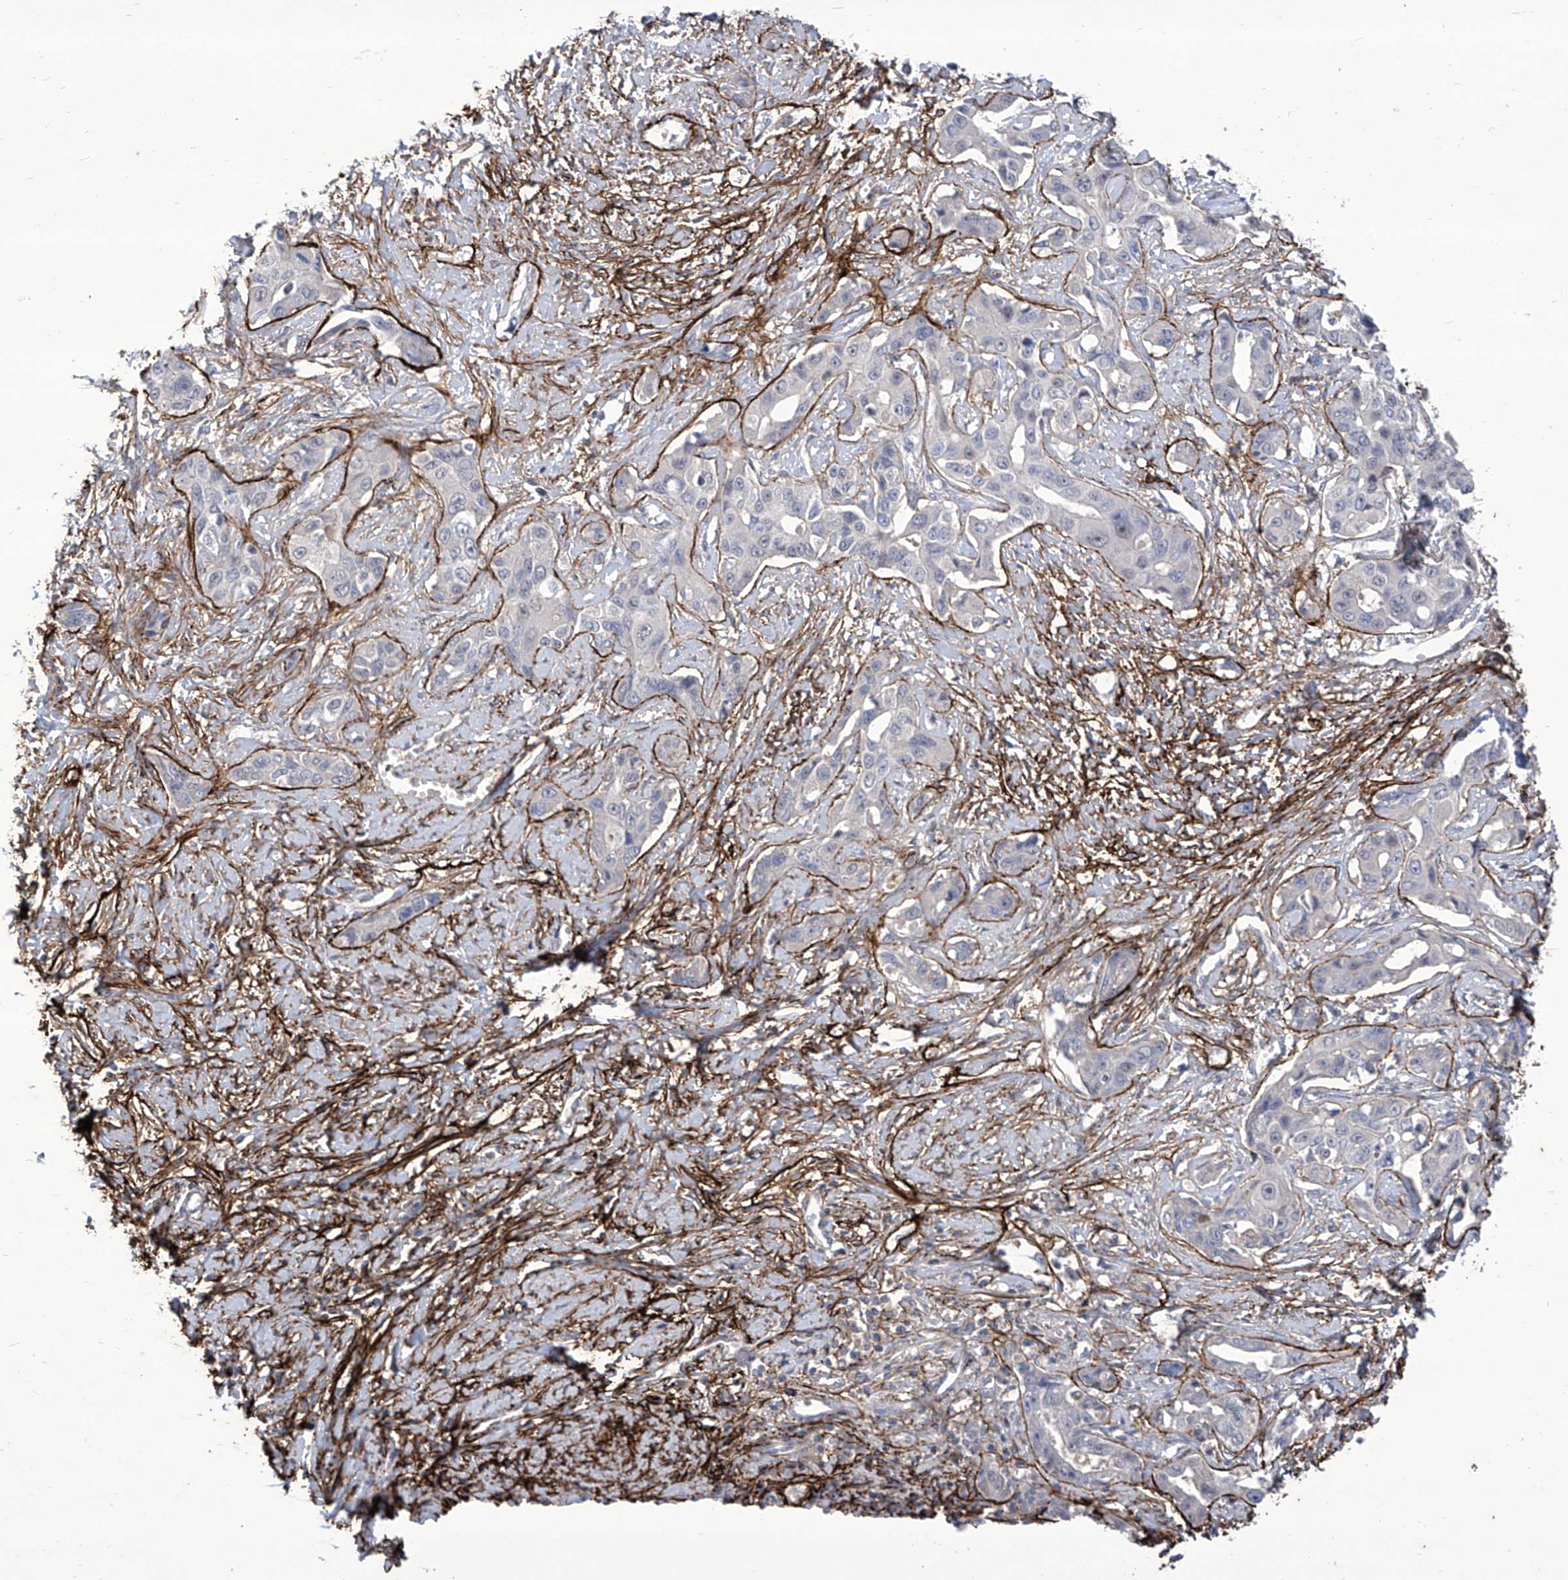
{"staining": {"intensity": "negative", "quantity": "none", "location": "none"}, "tissue": "liver cancer", "cell_type": "Tumor cells", "image_type": "cancer", "snomed": [{"axis": "morphology", "description": "Cholangiocarcinoma"}, {"axis": "topography", "description": "Liver"}], "caption": "There is no significant staining in tumor cells of cholangiocarcinoma (liver).", "gene": "TXNIP", "patient": {"sex": "male", "age": 59}}